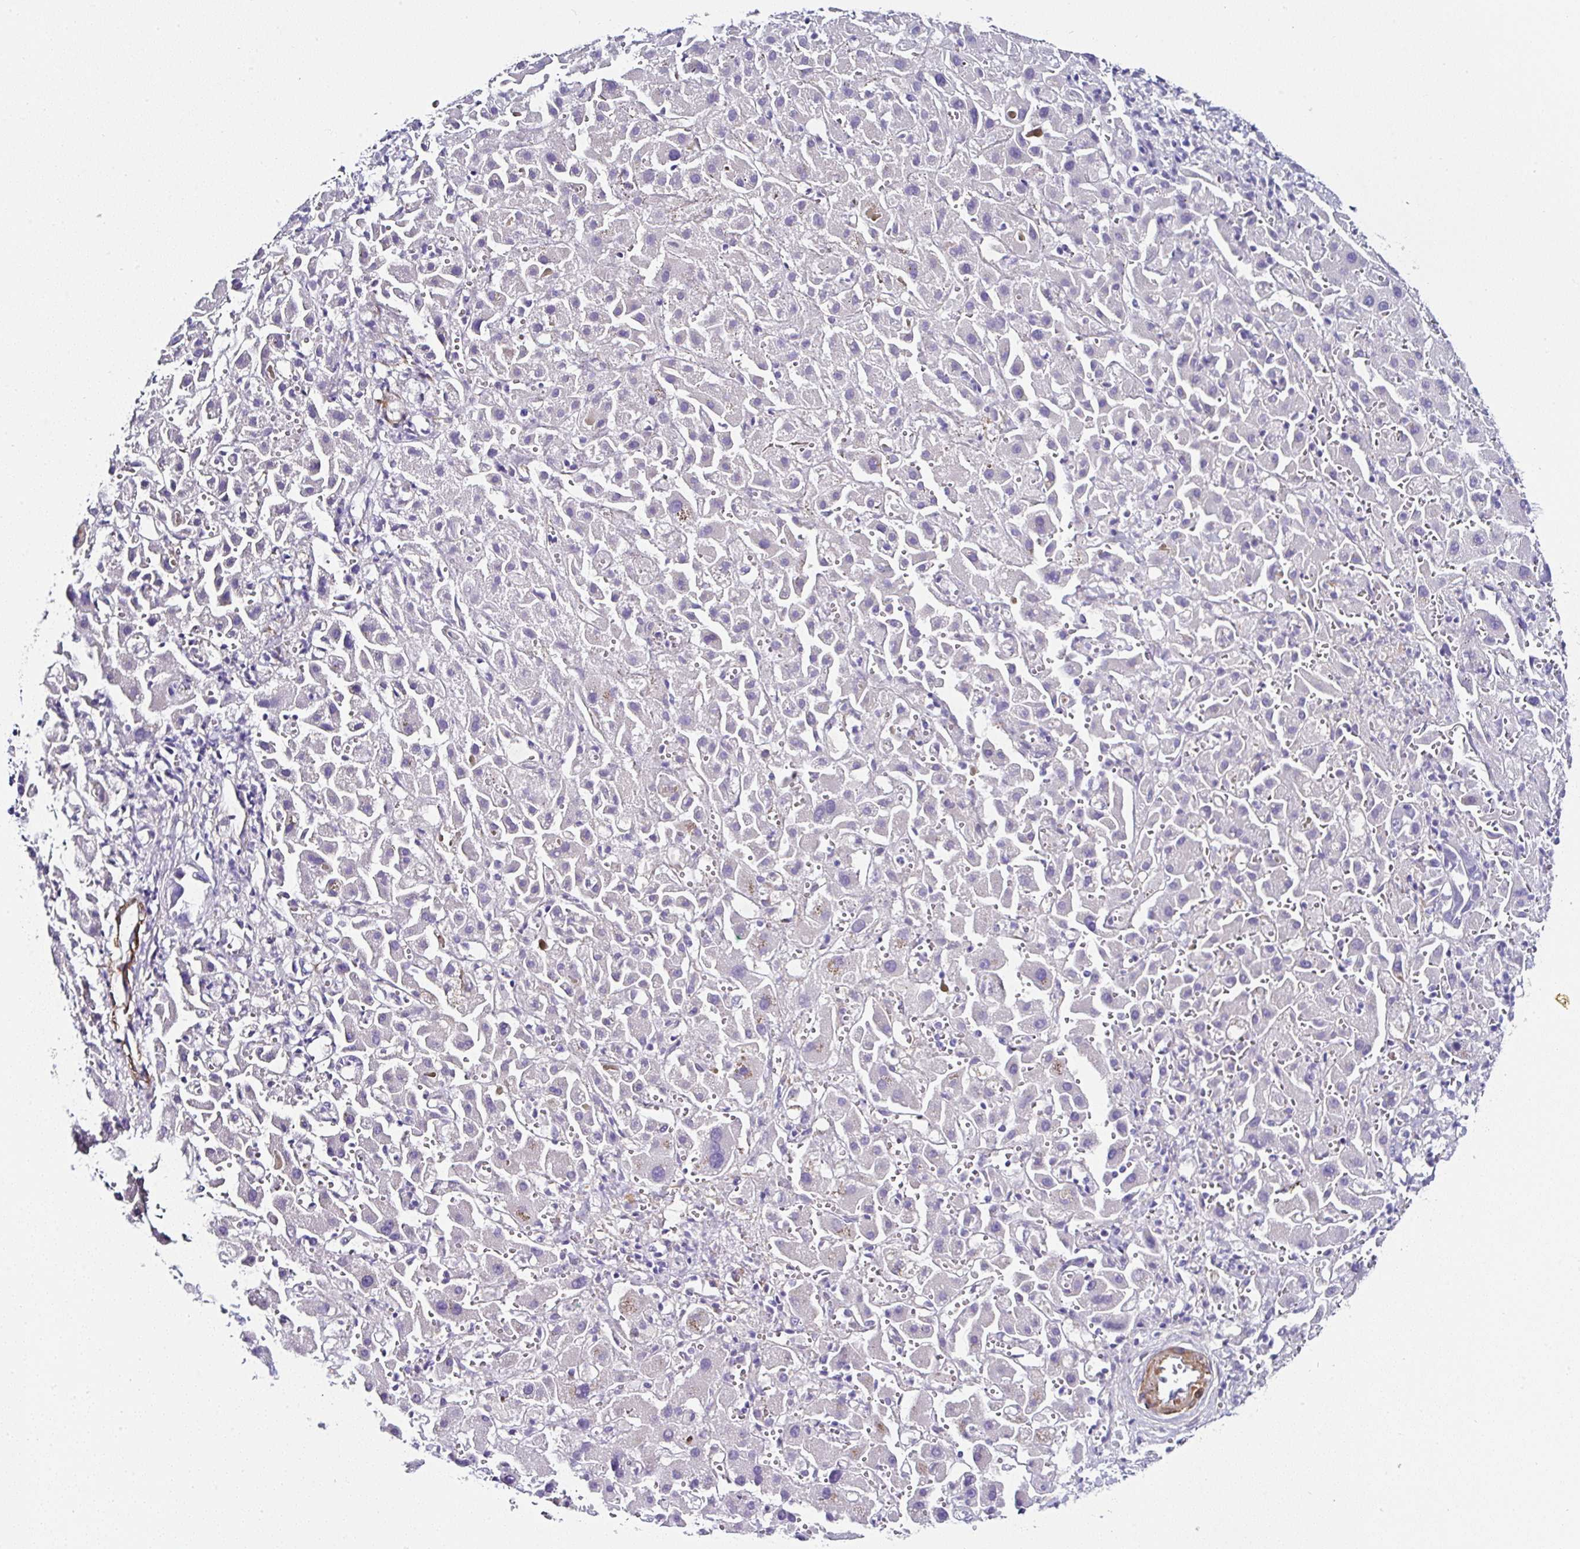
{"staining": {"intensity": "negative", "quantity": "none", "location": "none"}, "tissue": "liver cancer", "cell_type": "Tumor cells", "image_type": "cancer", "snomed": [{"axis": "morphology", "description": "Cholangiocarcinoma"}, {"axis": "topography", "description": "Liver"}], "caption": "There is no significant positivity in tumor cells of cholangiocarcinoma (liver).", "gene": "PPFIA4", "patient": {"sex": "female", "age": 52}}